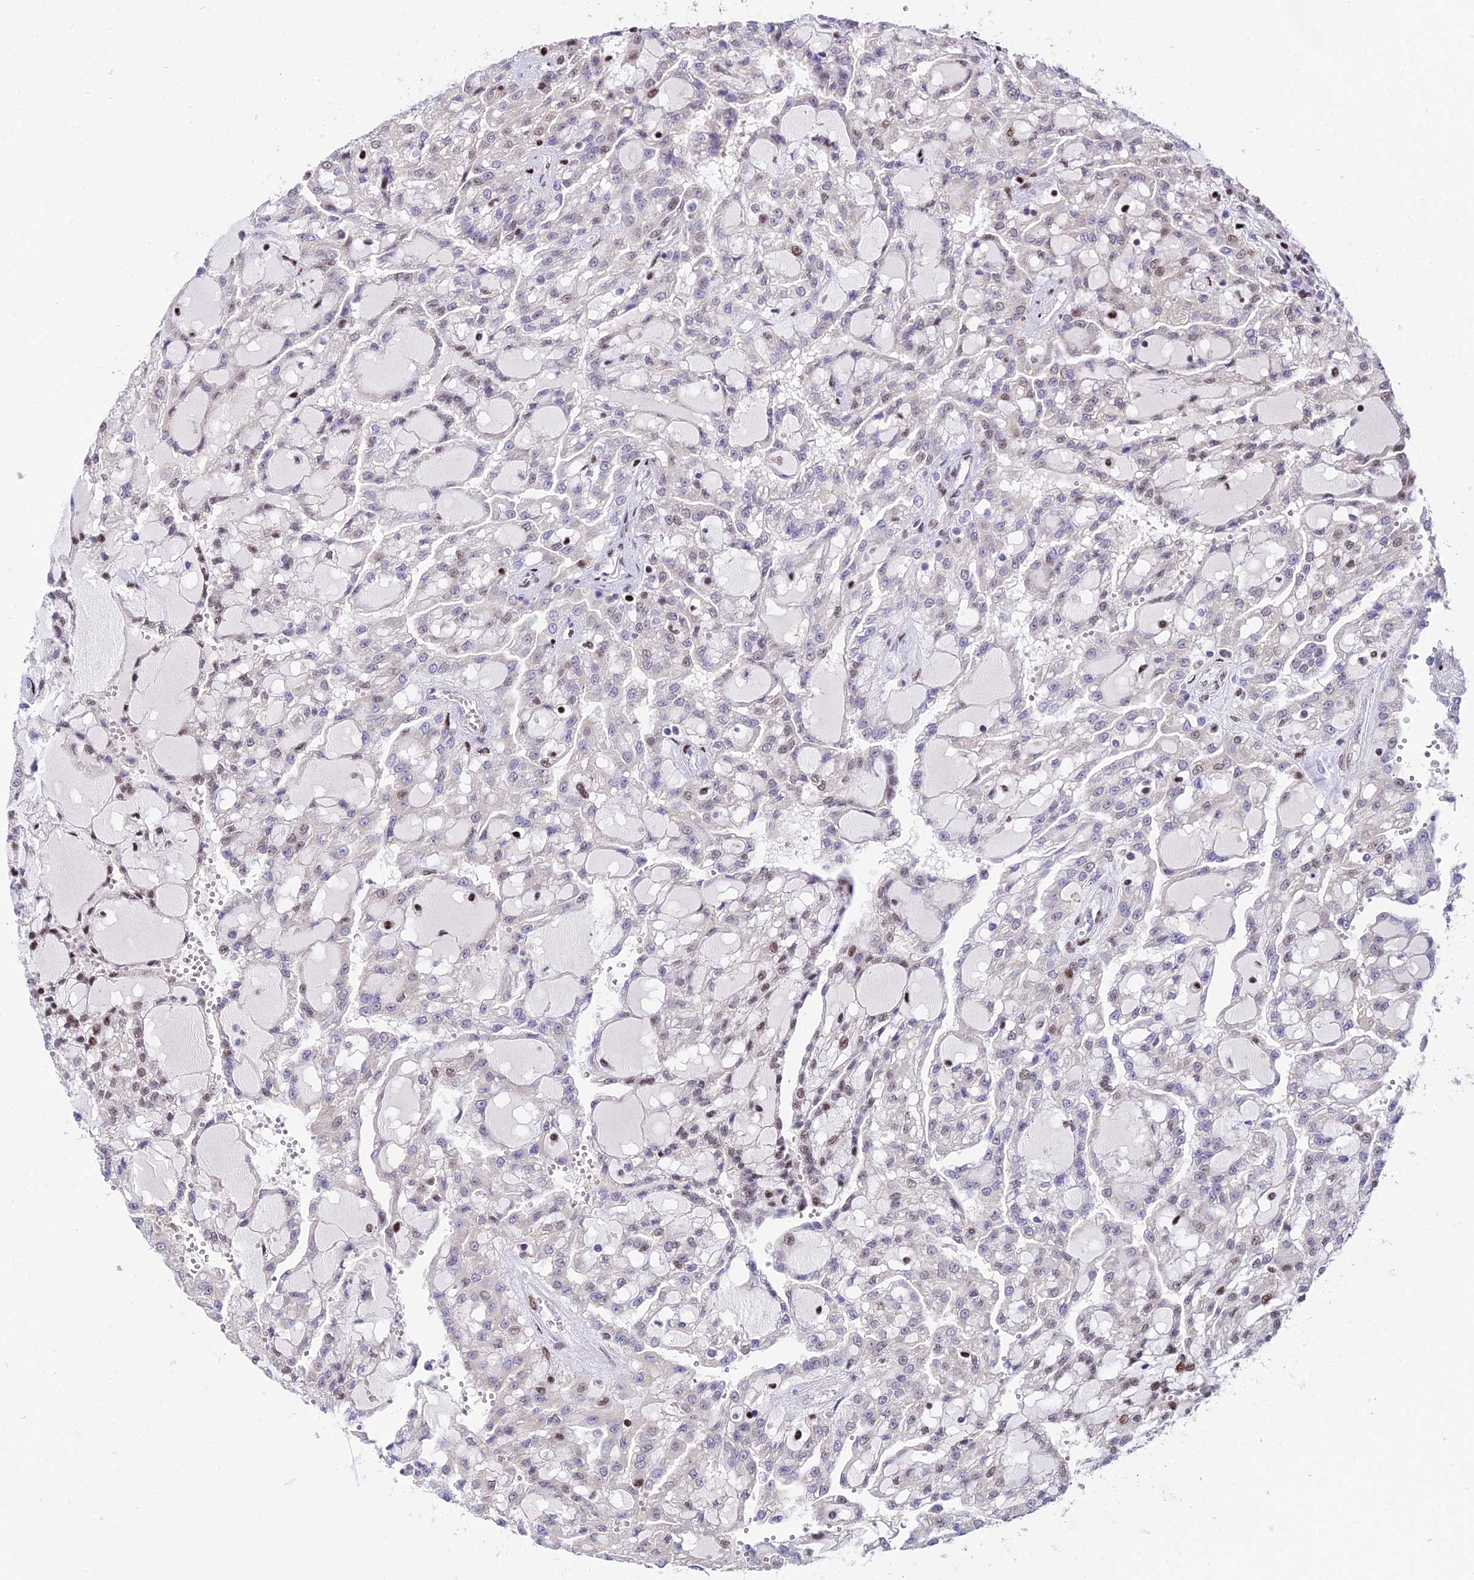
{"staining": {"intensity": "weak", "quantity": "<25%", "location": "nuclear"}, "tissue": "renal cancer", "cell_type": "Tumor cells", "image_type": "cancer", "snomed": [{"axis": "morphology", "description": "Adenocarcinoma, NOS"}, {"axis": "topography", "description": "Kidney"}], "caption": "High magnification brightfield microscopy of renal cancer stained with DAB (brown) and counterstained with hematoxylin (blue): tumor cells show no significant positivity.", "gene": "CIB3", "patient": {"sex": "male", "age": 63}}